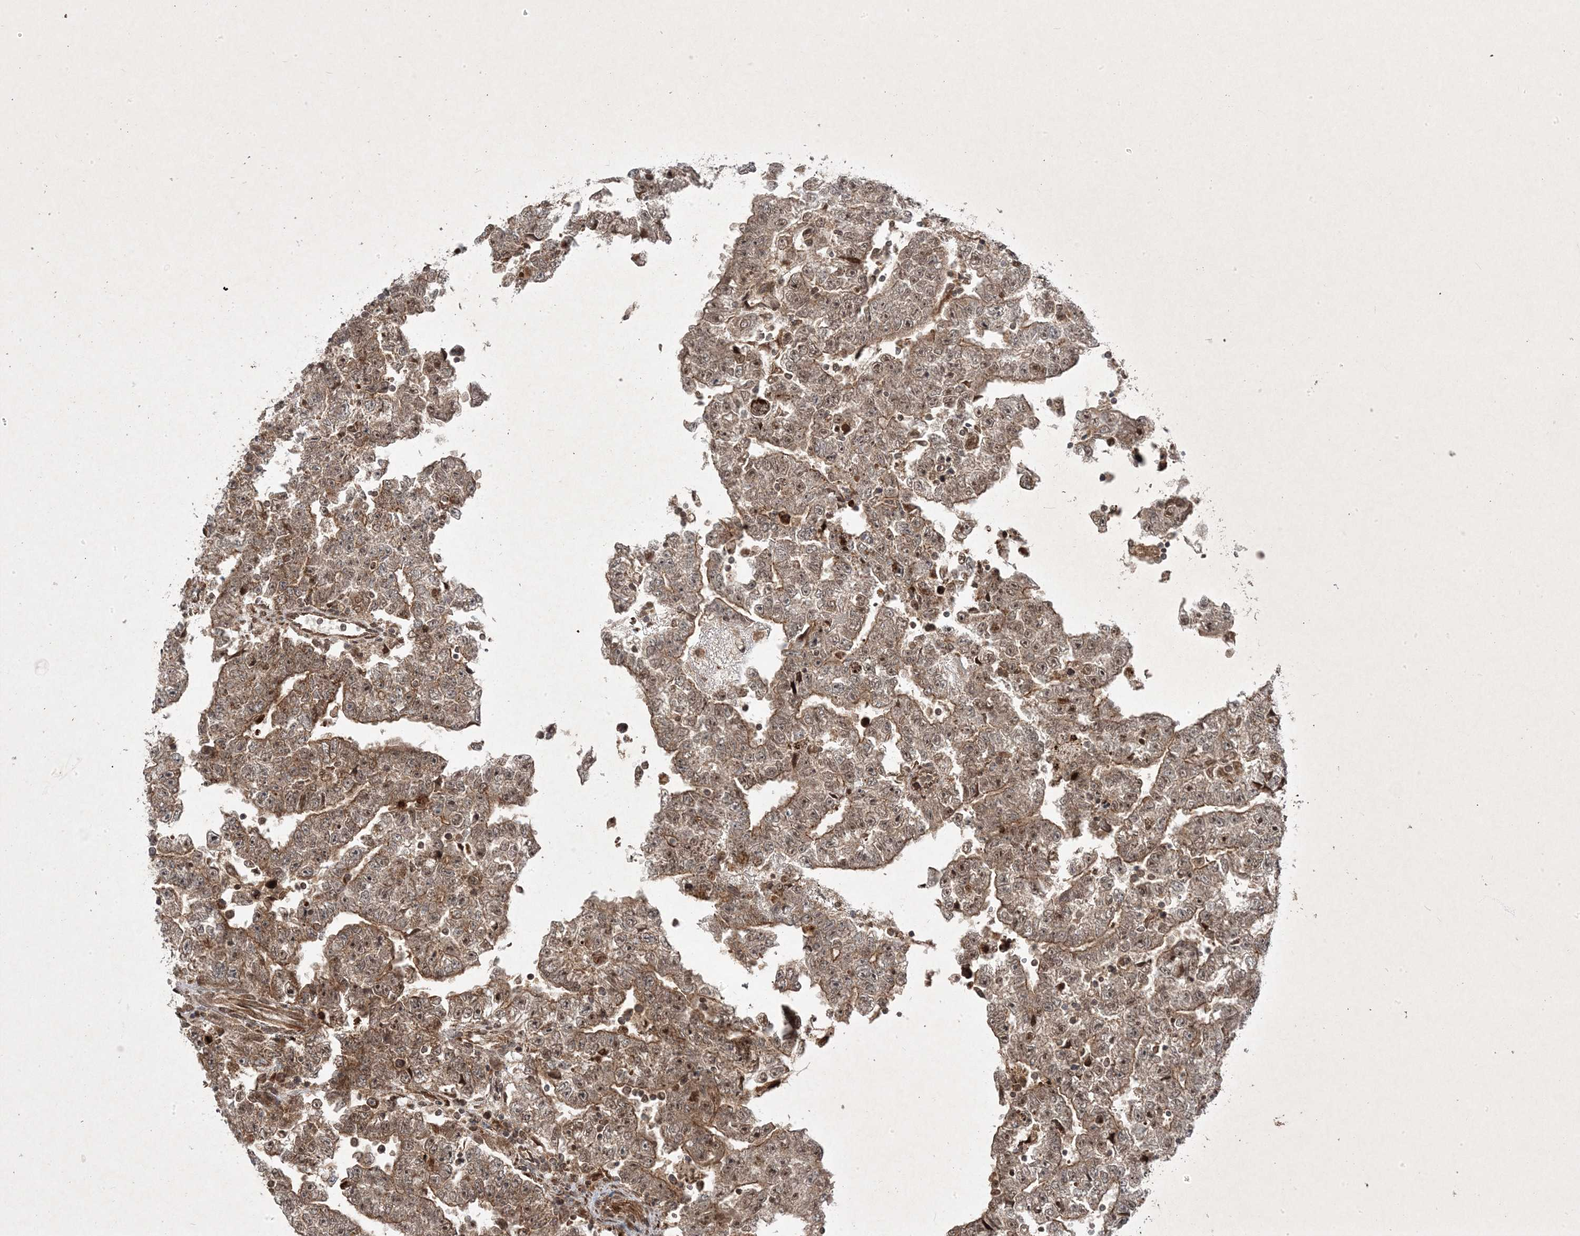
{"staining": {"intensity": "moderate", "quantity": ">75%", "location": "cytoplasmic/membranous,nuclear"}, "tissue": "testis cancer", "cell_type": "Tumor cells", "image_type": "cancer", "snomed": [{"axis": "morphology", "description": "Carcinoma, Embryonal, NOS"}, {"axis": "topography", "description": "Testis"}], "caption": "A brown stain highlights moderate cytoplasmic/membranous and nuclear positivity of a protein in human testis cancer (embryonal carcinoma) tumor cells.", "gene": "PLEKHM2", "patient": {"sex": "male", "age": 25}}